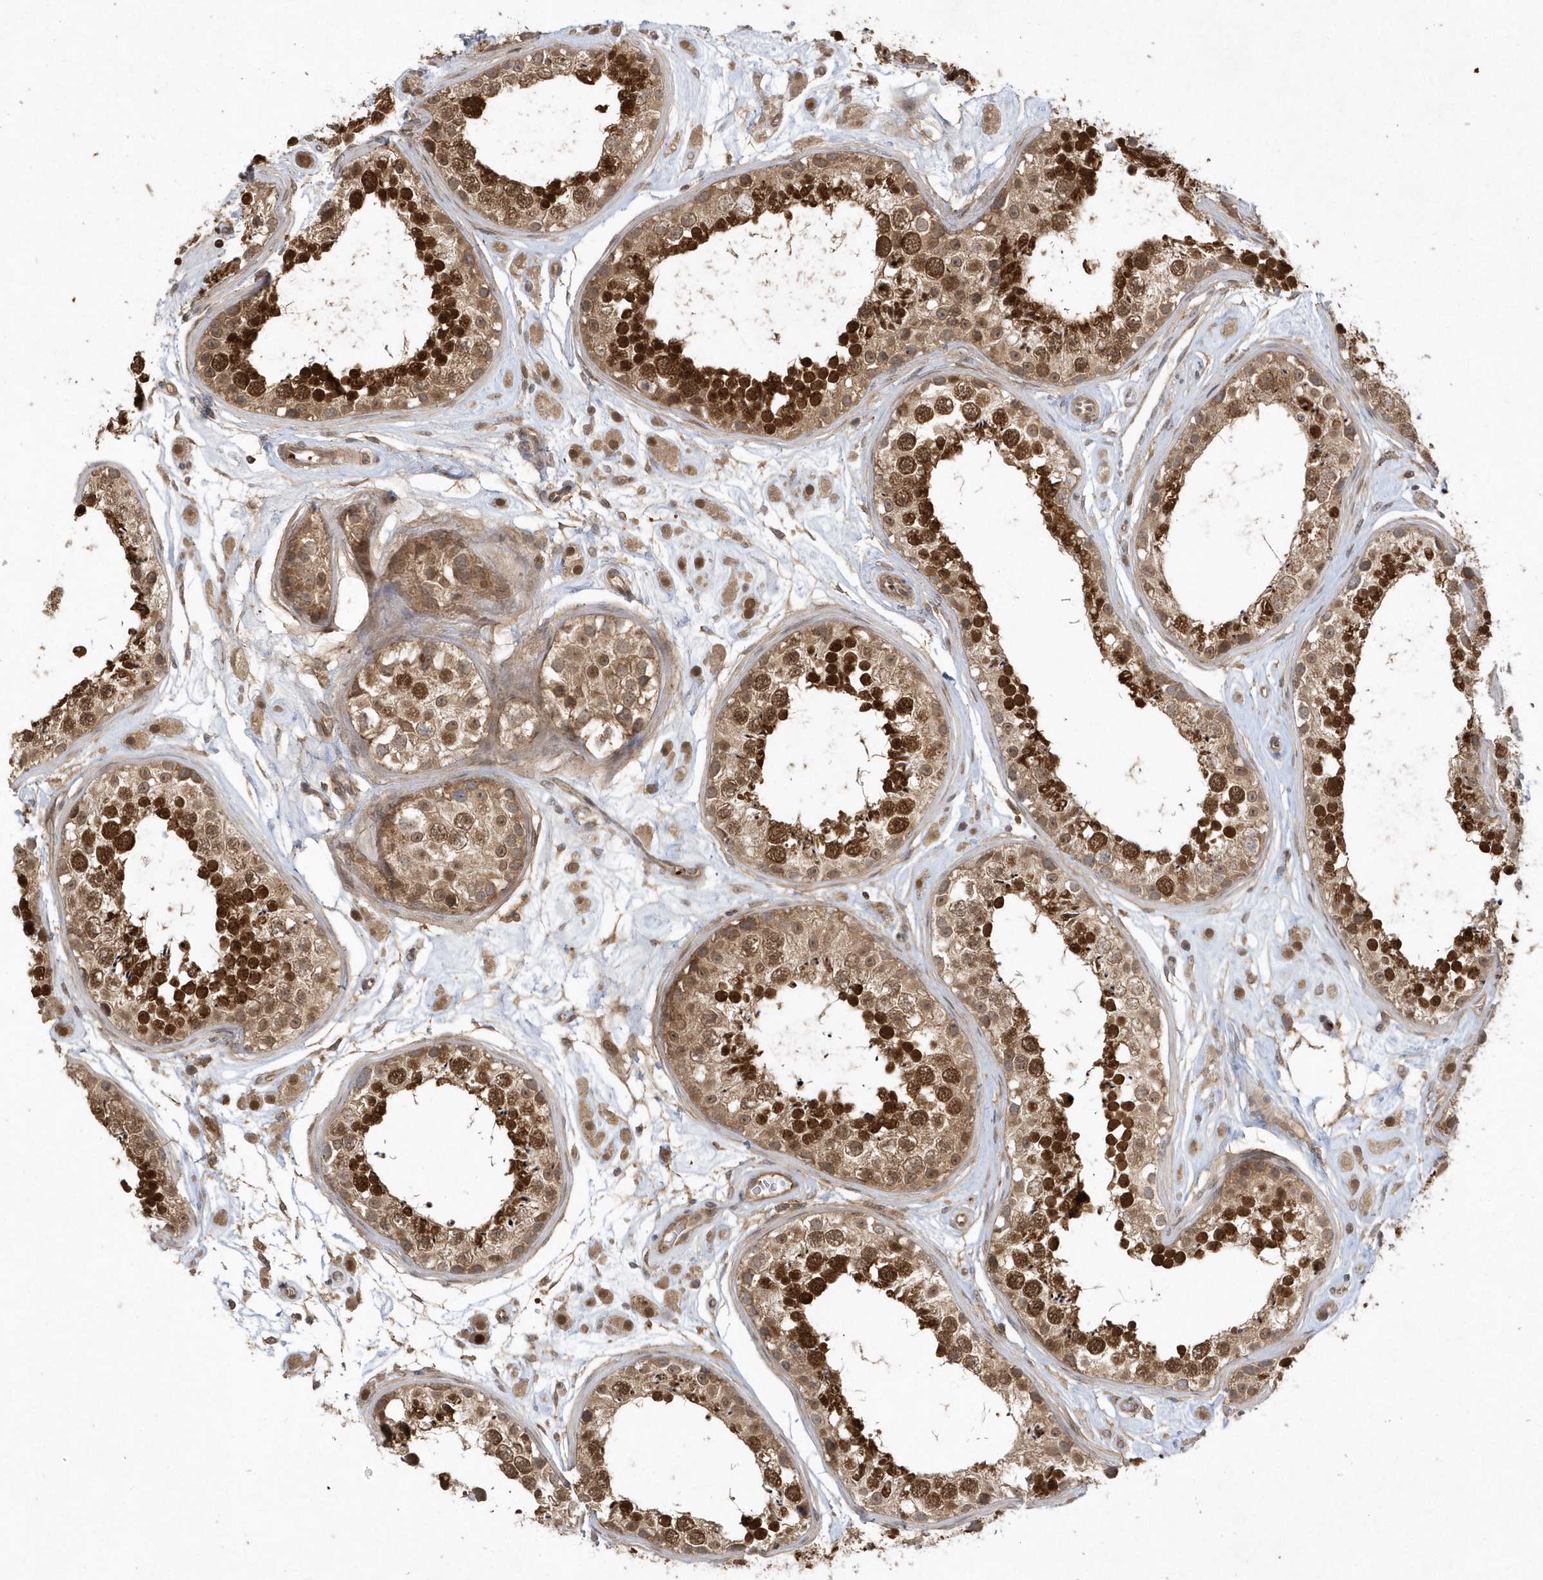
{"staining": {"intensity": "strong", "quantity": ">75%", "location": "cytoplasmic/membranous,nuclear"}, "tissue": "testis", "cell_type": "Cells in seminiferous ducts", "image_type": "normal", "snomed": [{"axis": "morphology", "description": "Normal tissue, NOS"}, {"axis": "topography", "description": "Testis"}], "caption": "Immunohistochemical staining of unremarkable testis demonstrates strong cytoplasmic/membranous,nuclear protein expression in about >75% of cells in seminiferous ducts.", "gene": "ACYP1", "patient": {"sex": "male", "age": 25}}